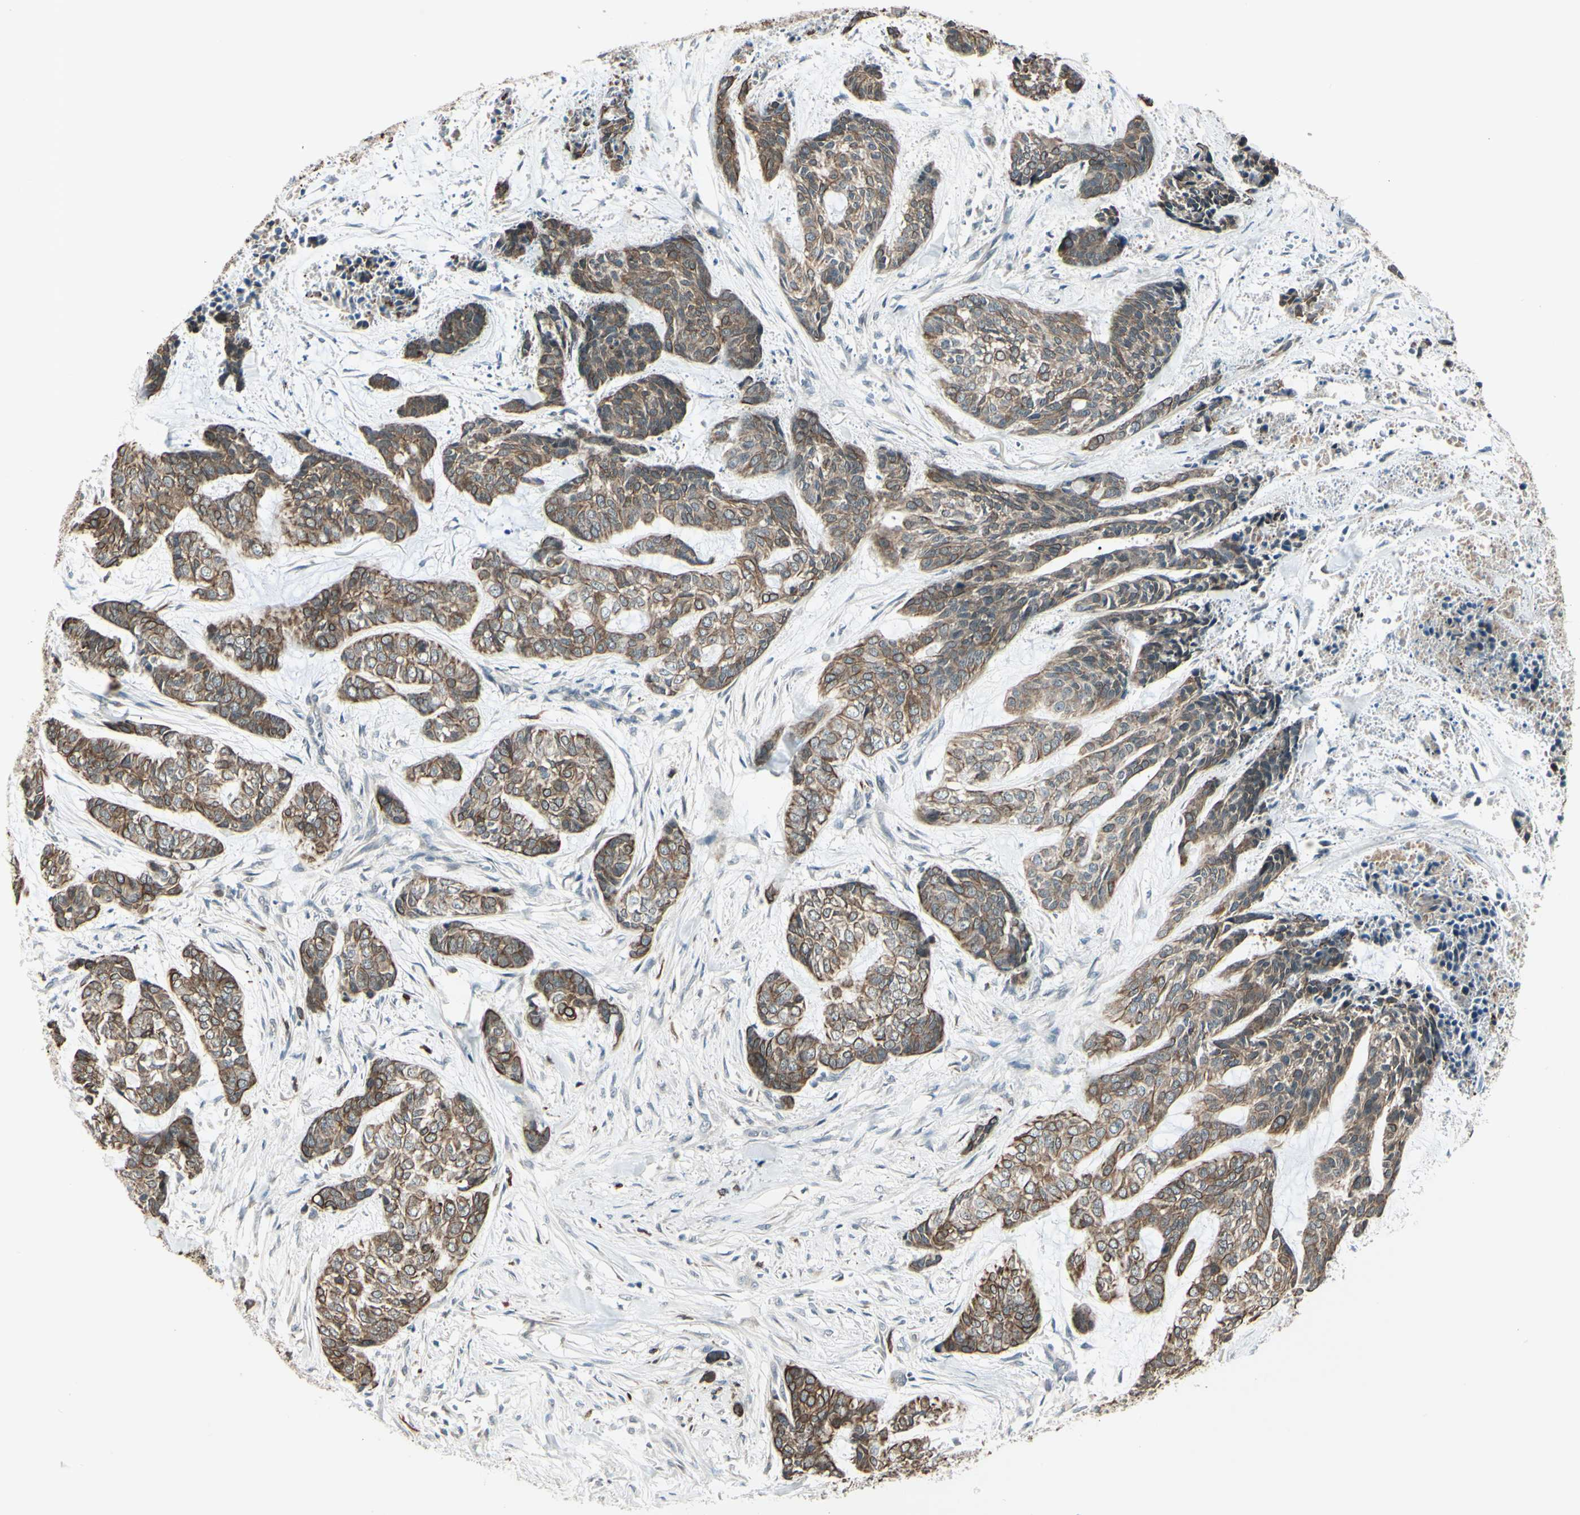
{"staining": {"intensity": "moderate", "quantity": ">75%", "location": "cytoplasmic/membranous"}, "tissue": "skin cancer", "cell_type": "Tumor cells", "image_type": "cancer", "snomed": [{"axis": "morphology", "description": "Basal cell carcinoma"}, {"axis": "topography", "description": "Skin"}], "caption": "Skin cancer (basal cell carcinoma) stained with a brown dye shows moderate cytoplasmic/membranous positive positivity in approximately >75% of tumor cells.", "gene": "FGFR2", "patient": {"sex": "female", "age": 64}}